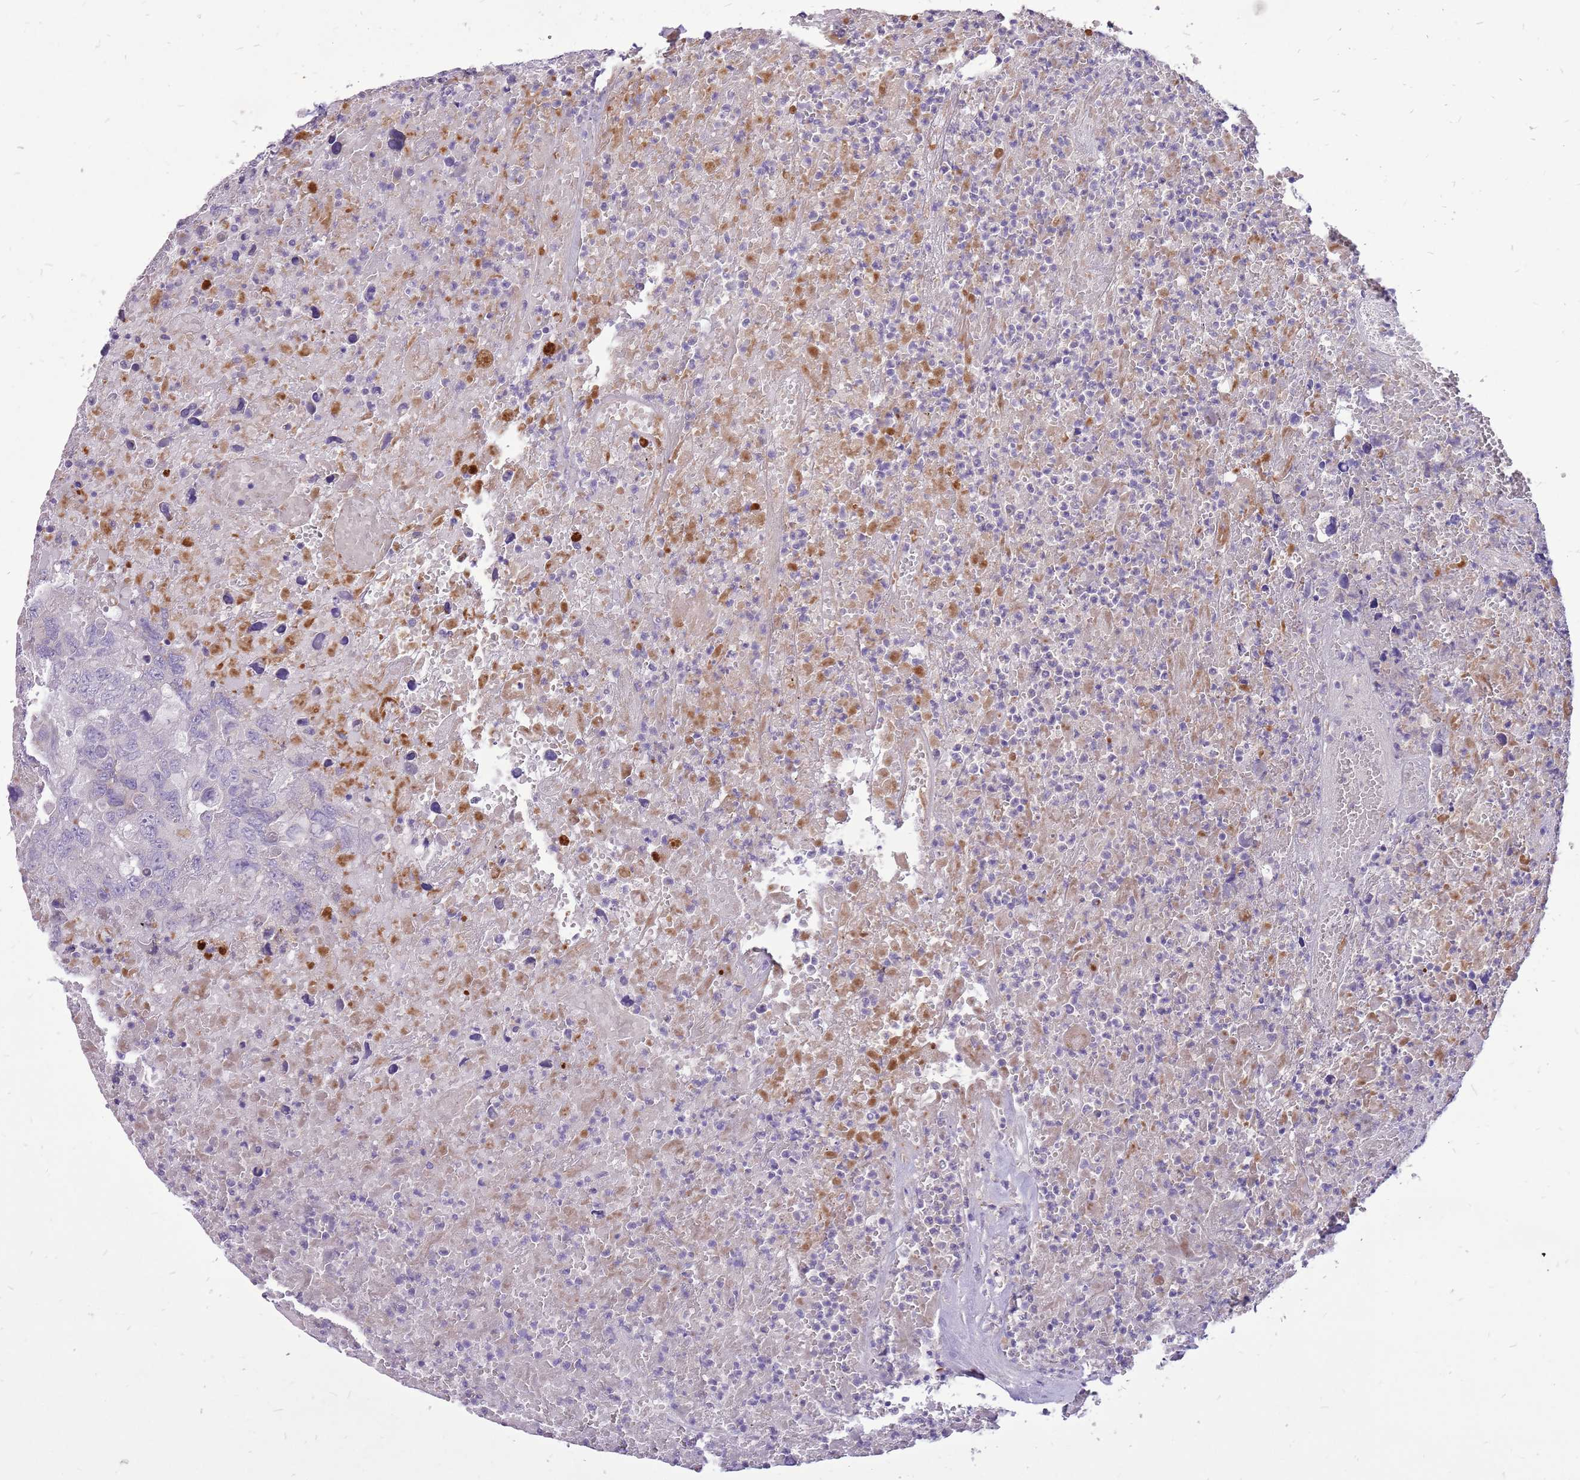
{"staining": {"intensity": "negative", "quantity": "none", "location": "none"}, "tissue": "testis cancer", "cell_type": "Tumor cells", "image_type": "cancer", "snomed": [{"axis": "morphology", "description": "Carcinoma, Embryonal, NOS"}, {"axis": "topography", "description": "Testis"}], "caption": "Human embryonal carcinoma (testis) stained for a protein using IHC demonstrates no staining in tumor cells.", "gene": "NTN4", "patient": {"sex": "male", "age": 45}}